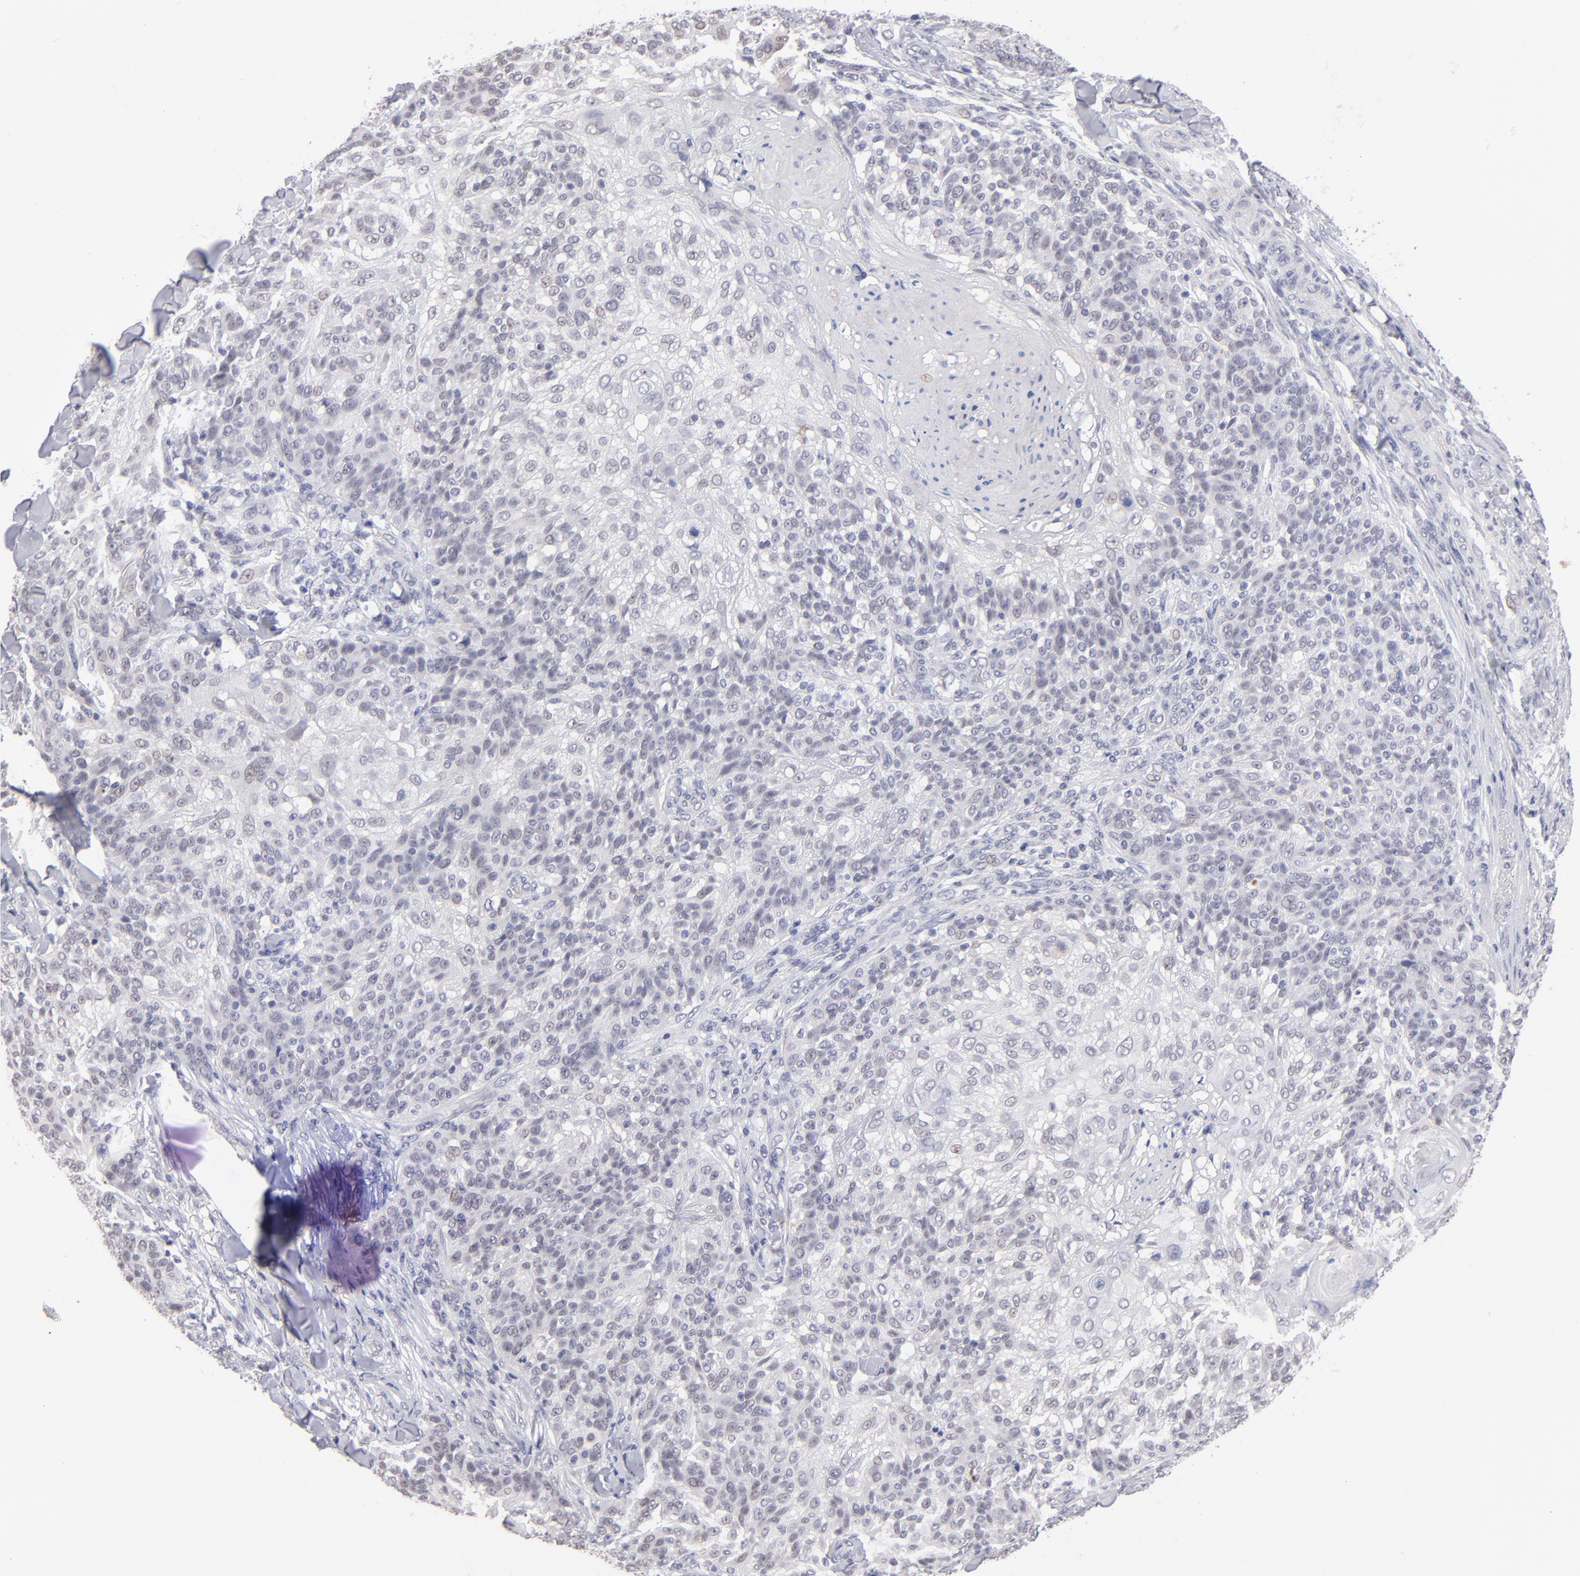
{"staining": {"intensity": "negative", "quantity": "none", "location": "none"}, "tissue": "skin cancer", "cell_type": "Tumor cells", "image_type": "cancer", "snomed": [{"axis": "morphology", "description": "Normal tissue, NOS"}, {"axis": "morphology", "description": "Squamous cell carcinoma, NOS"}, {"axis": "topography", "description": "Skin"}], "caption": "This is a micrograph of immunohistochemistry staining of skin squamous cell carcinoma, which shows no positivity in tumor cells.", "gene": "TEX11", "patient": {"sex": "female", "age": 83}}